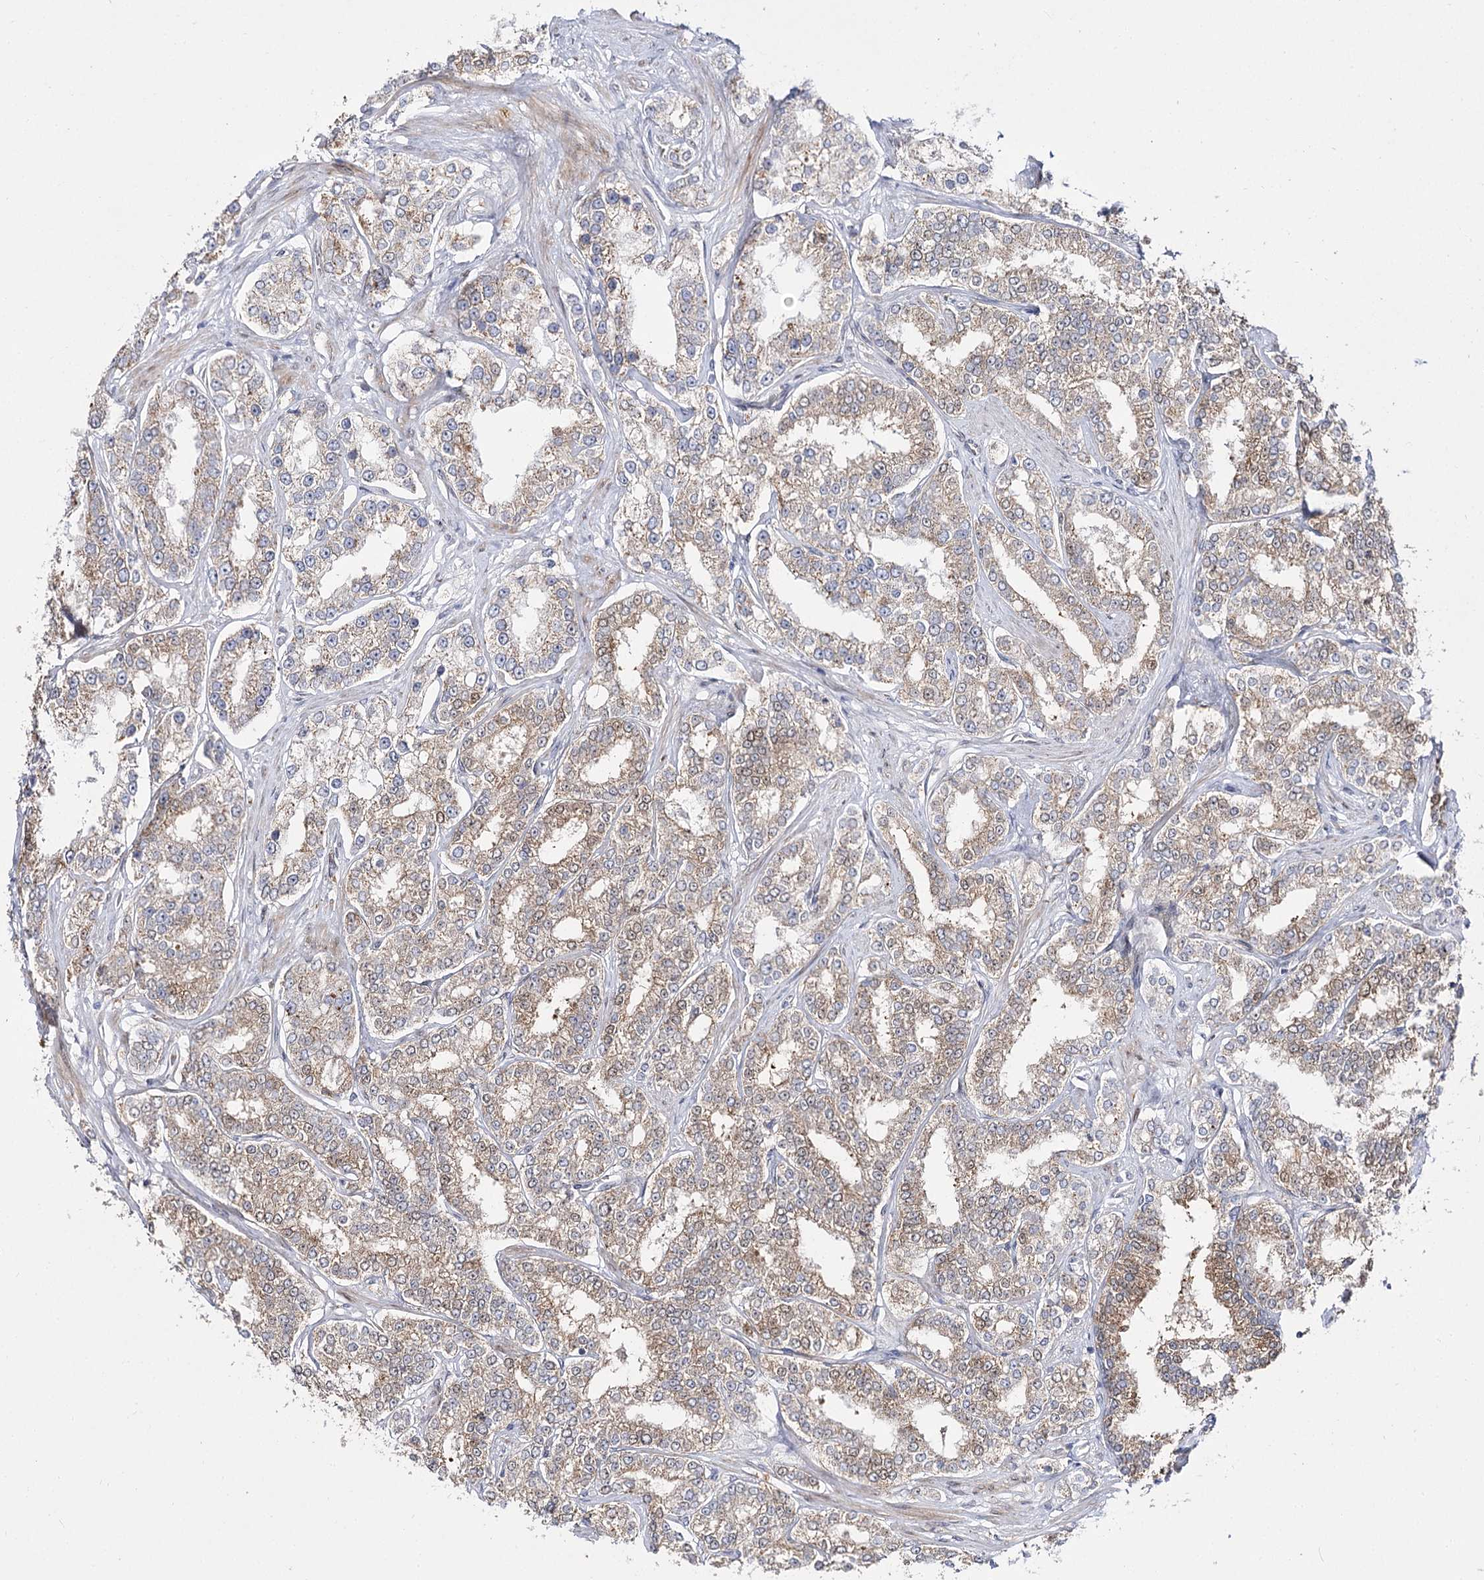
{"staining": {"intensity": "weak", "quantity": ">75%", "location": "cytoplasmic/membranous"}, "tissue": "prostate cancer", "cell_type": "Tumor cells", "image_type": "cancer", "snomed": [{"axis": "morphology", "description": "Normal tissue, NOS"}, {"axis": "morphology", "description": "Adenocarcinoma, High grade"}, {"axis": "topography", "description": "Prostate"}], "caption": "Human prostate high-grade adenocarcinoma stained for a protein (brown) exhibits weak cytoplasmic/membranous positive positivity in about >75% of tumor cells.", "gene": "C11orf80", "patient": {"sex": "male", "age": 83}}